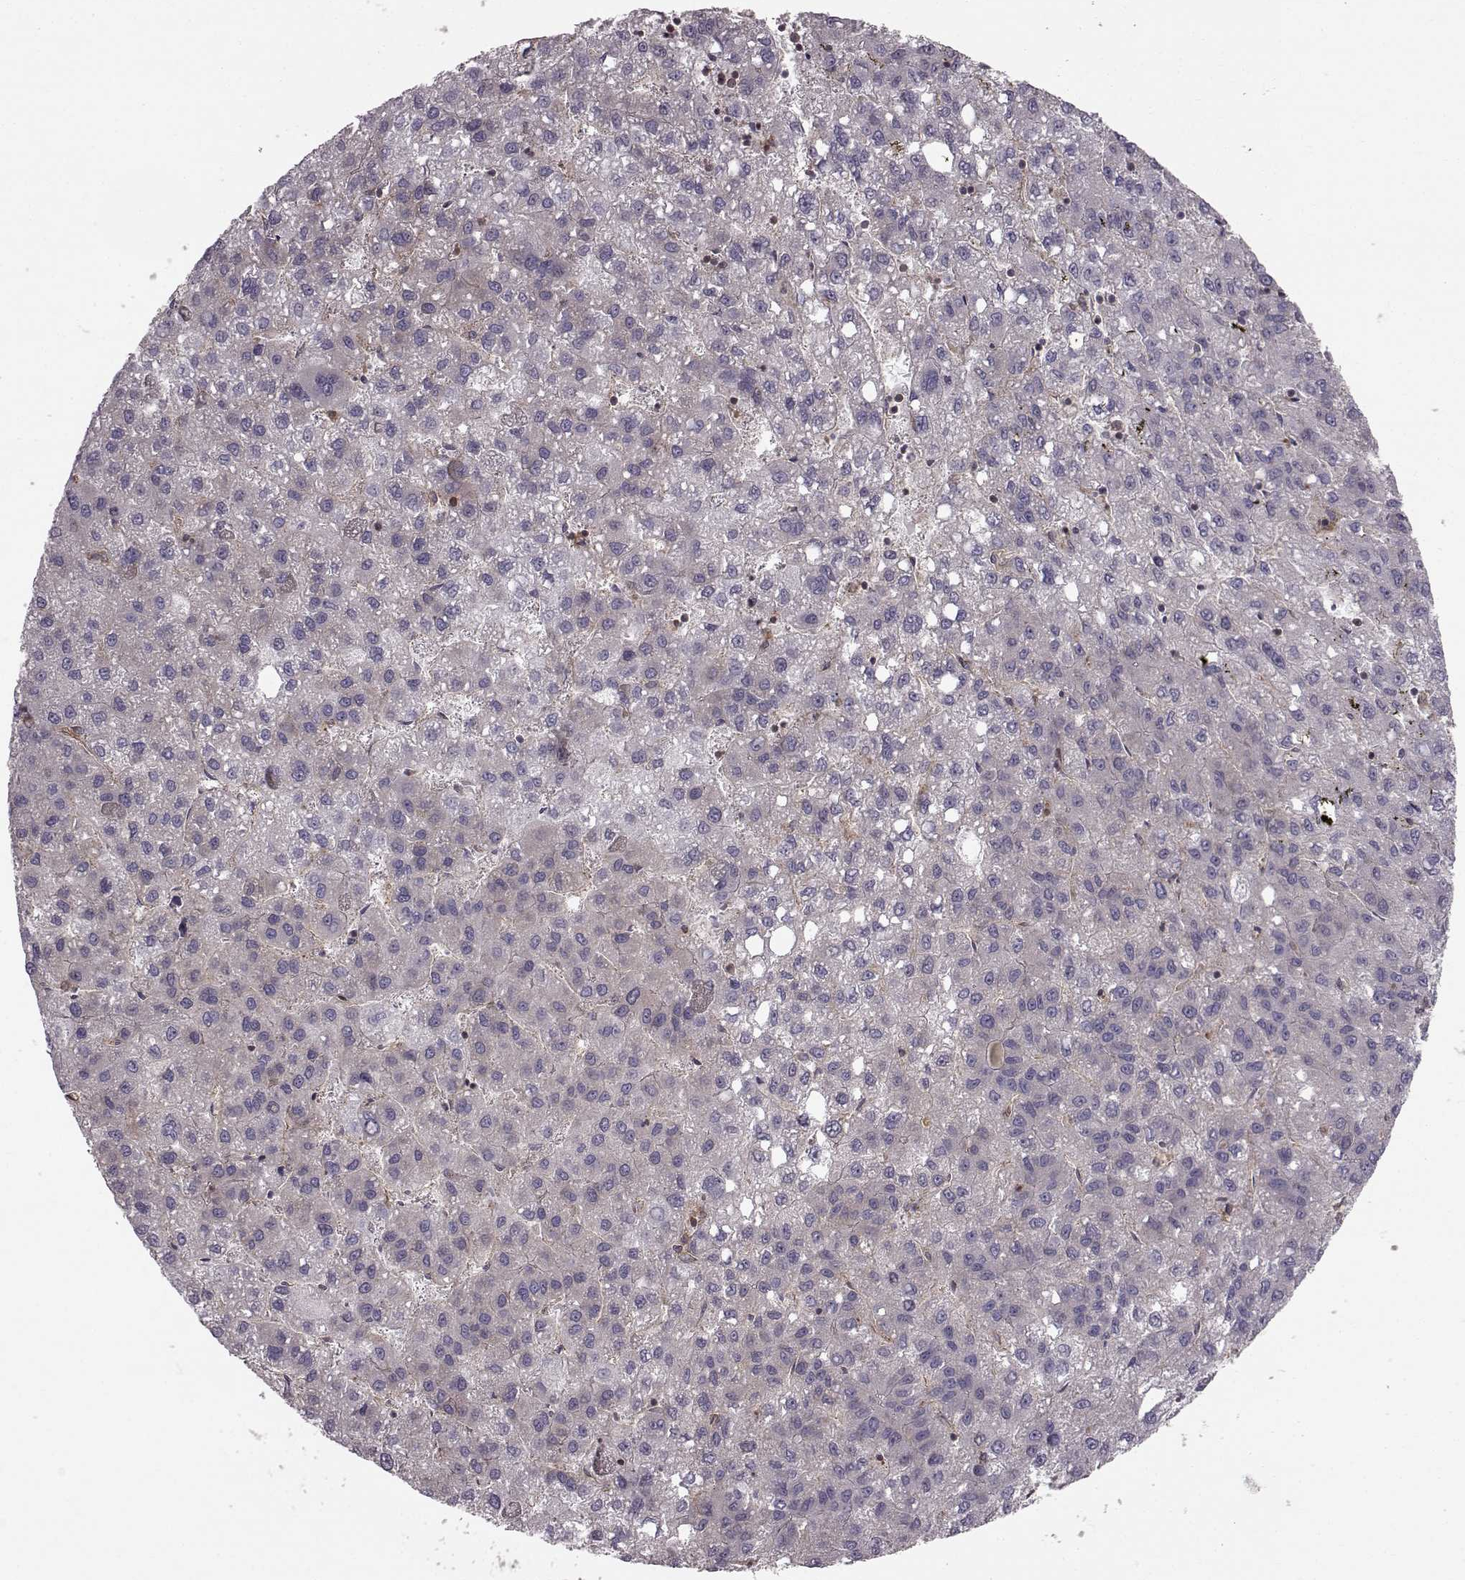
{"staining": {"intensity": "negative", "quantity": "none", "location": "none"}, "tissue": "liver cancer", "cell_type": "Tumor cells", "image_type": "cancer", "snomed": [{"axis": "morphology", "description": "Carcinoma, Hepatocellular, NOS"}, {"axis": "topography", "description": "Liver"}], "caption": "Tumor cells show no significant protein staining in hepatocellular carcinoma (liver).", "gene": "RABGAP1", "patient": {"sex": "female", "age": 82}}